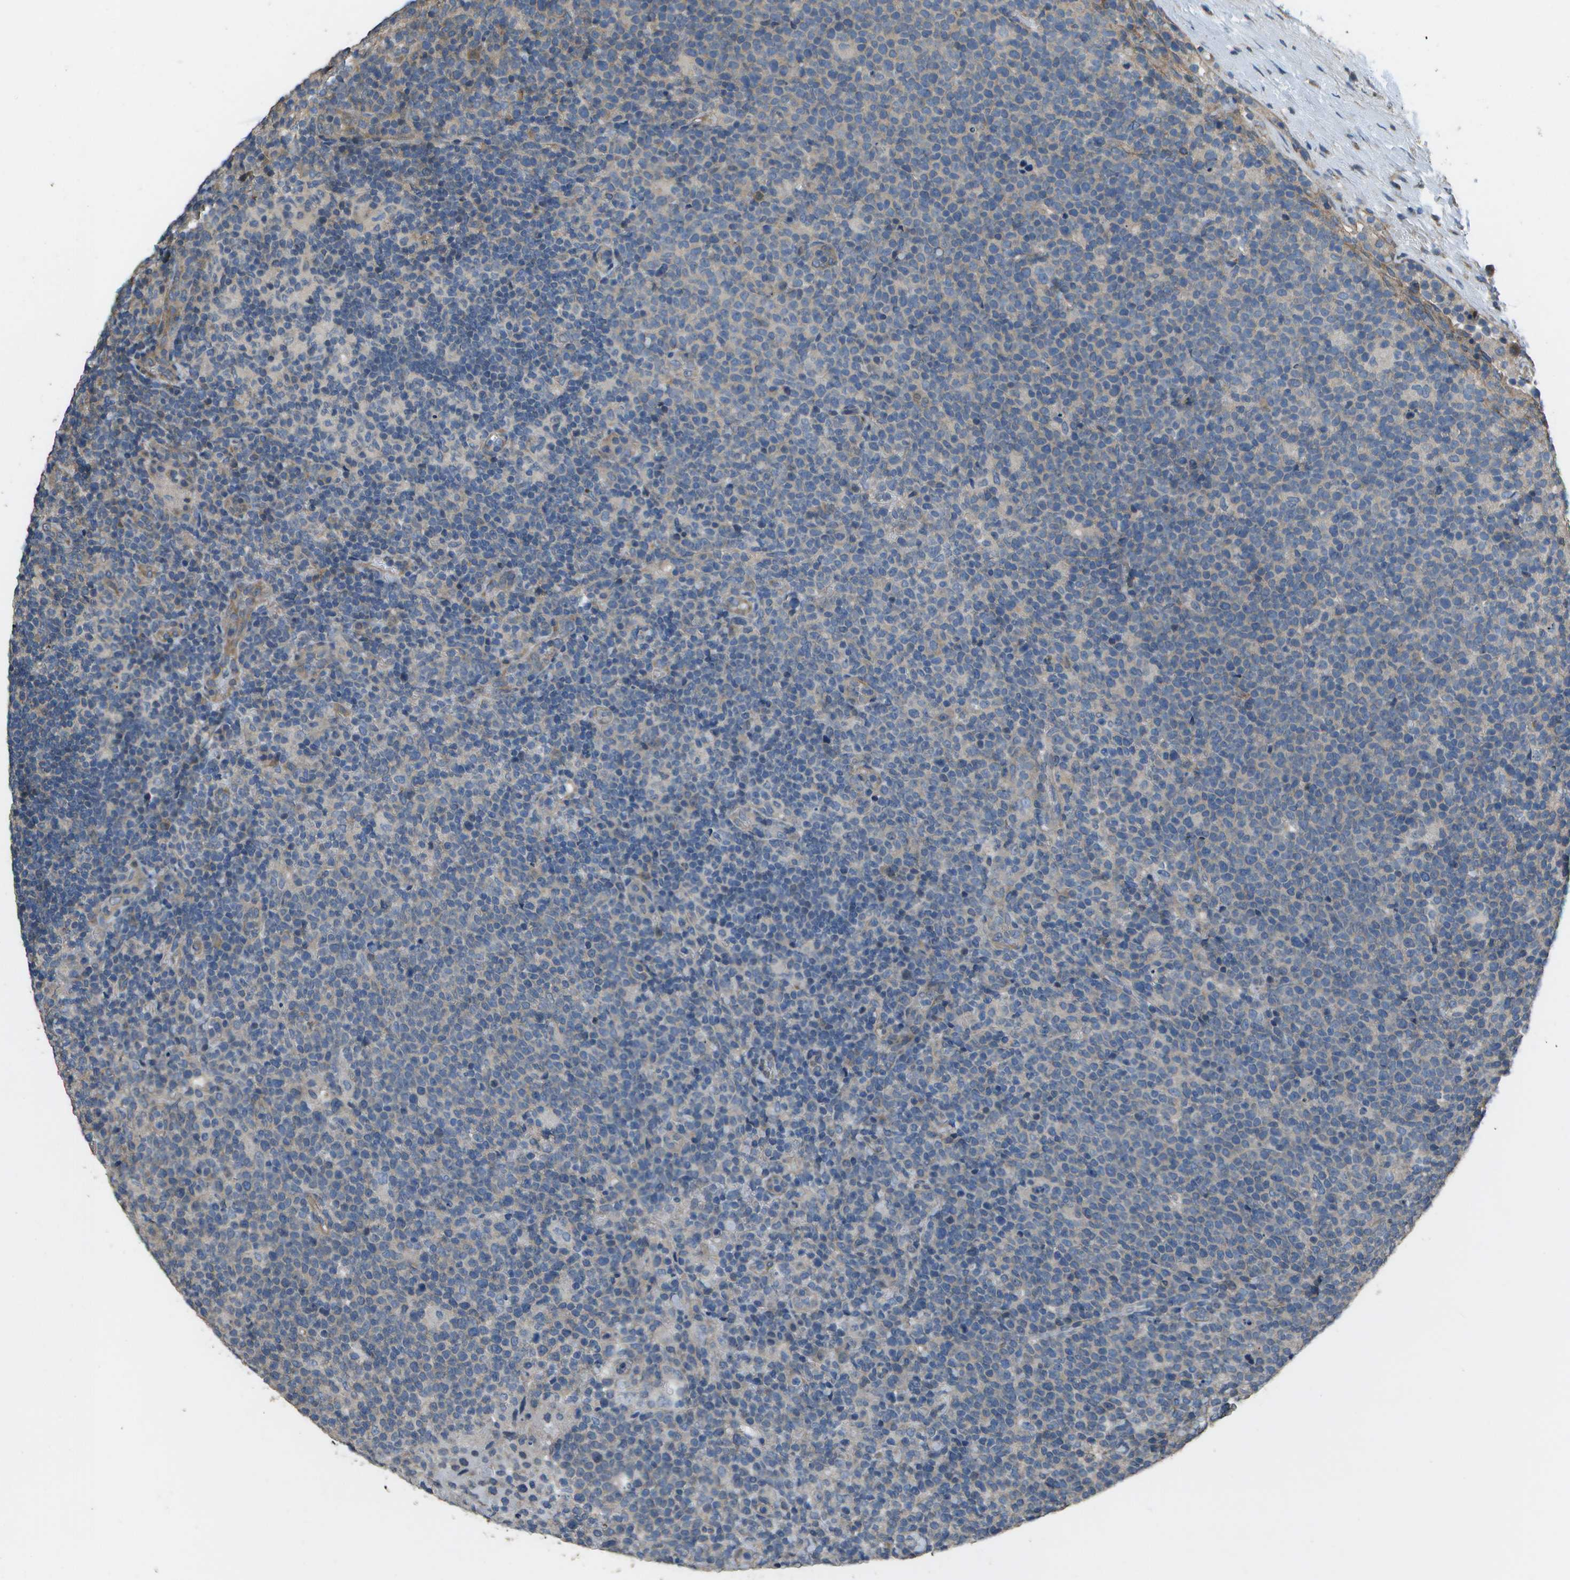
{"staining": {"intensity": "negative", "quantity": "none", "location": "none"}, "tissue": "lymphoma", "cell_type": "Tumor cells", "image_type": "cancer", "snomed": [{"axis": "morphology", "description": "Malignant lymphoma, non-Hodgkin's type, High grade"}, {"axis": "topography", "description": "Lymph node"}], "caption": "Immunohistochemistry of human high-grade malignant lymphoma, non-Hodgkin's type reveals no staining in tumor cells. (DAB (3,3'-diaminobenzidine) immunohistochemistry (IHC), high magnification).", "gene": "CLNS1A", "patient": {"sex": "male", "age": 61}}